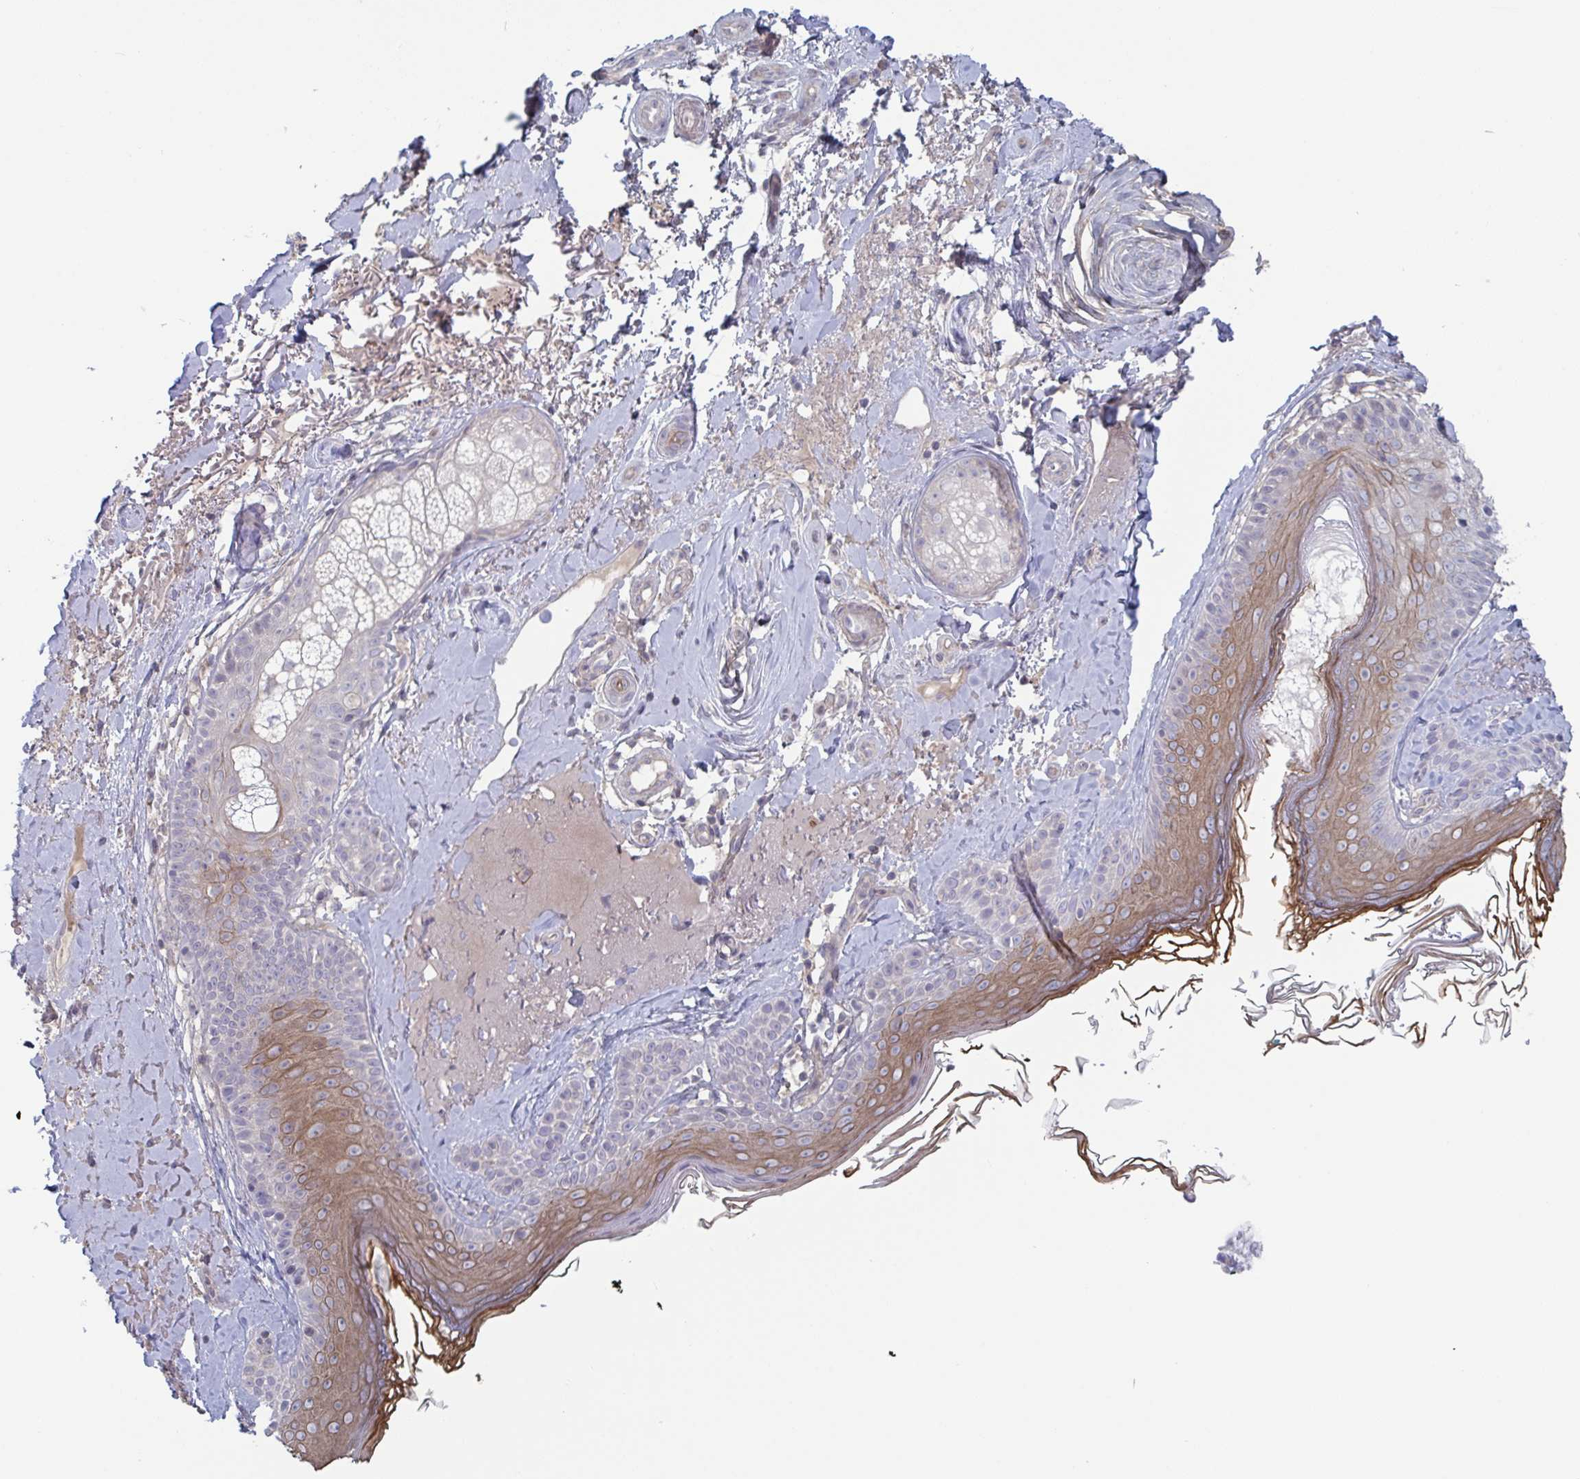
{"staining": {"intensity": "negative", "quantity": "none", "location": "none"}, "tissue": "skin", "cell_type": "Fibroblasts", "image_type": "normal", "snomed": [{"axis": "morphology", "description": "Normal tissue, NOS"}, {"axis": "topography", "description": "Skin"}], "caption": "DAB immunohistochemical staining of benign human skin reveals no significant expression in fibroblasts.", "gene": "STK26", "patient": {"sex": "male", "age": 73}}